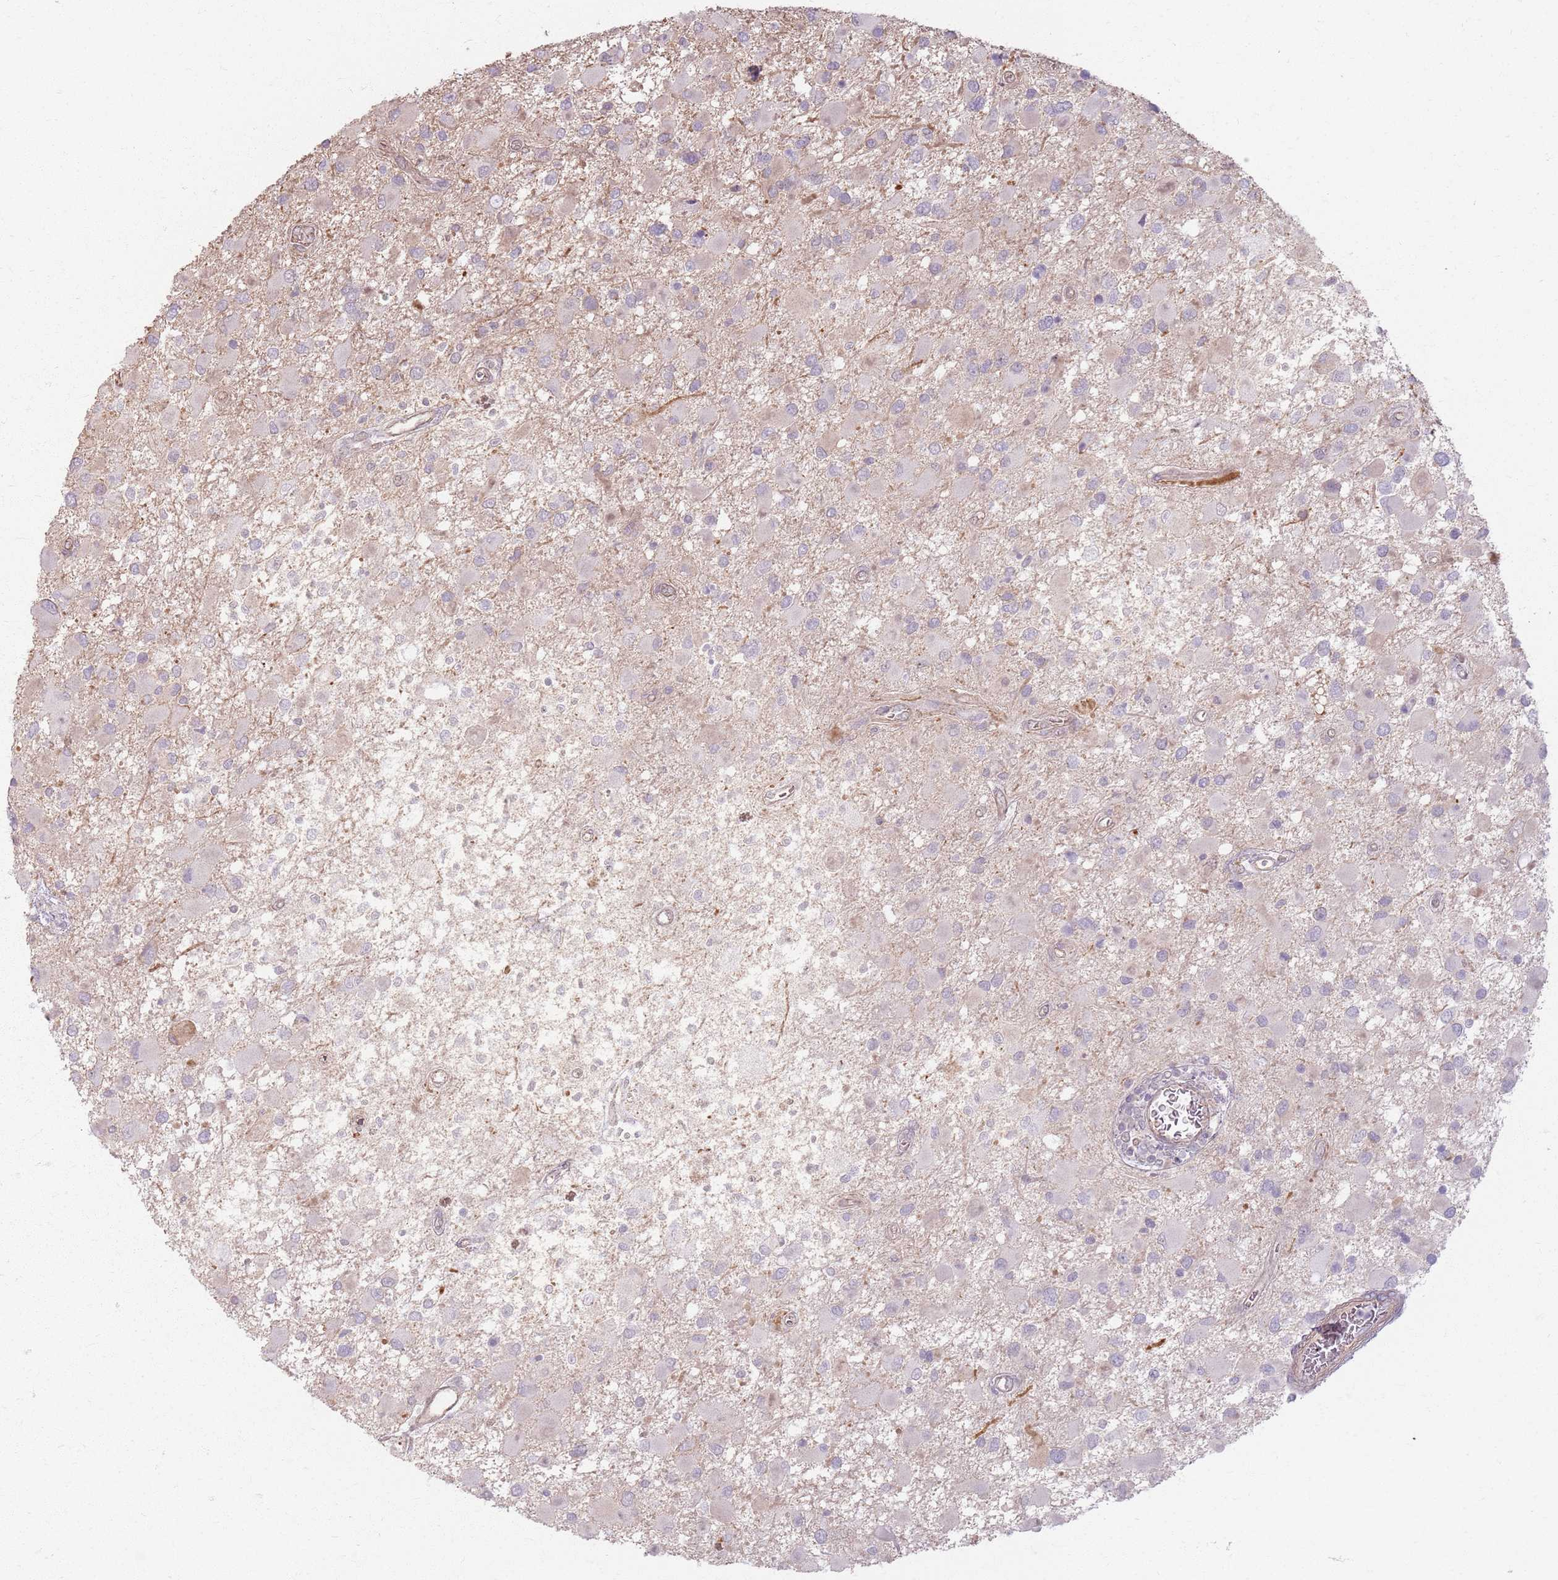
{"staining": {"intensity": "negative", "quantity": "none", "location": "none"}, "tissue": "glioma", "cell_type": "Tumor cells", "image_type": "cancer", "snomed": [{"axis": "morphology", "description": "Glioma, malignant, High grade"}, {"axis": "topography", "description": "Brain"}], "caption": "Tumor cells show no significant positivity in glioma.", "gene": "KCNA5", "patient": {"sex": "male", "age": 53}}